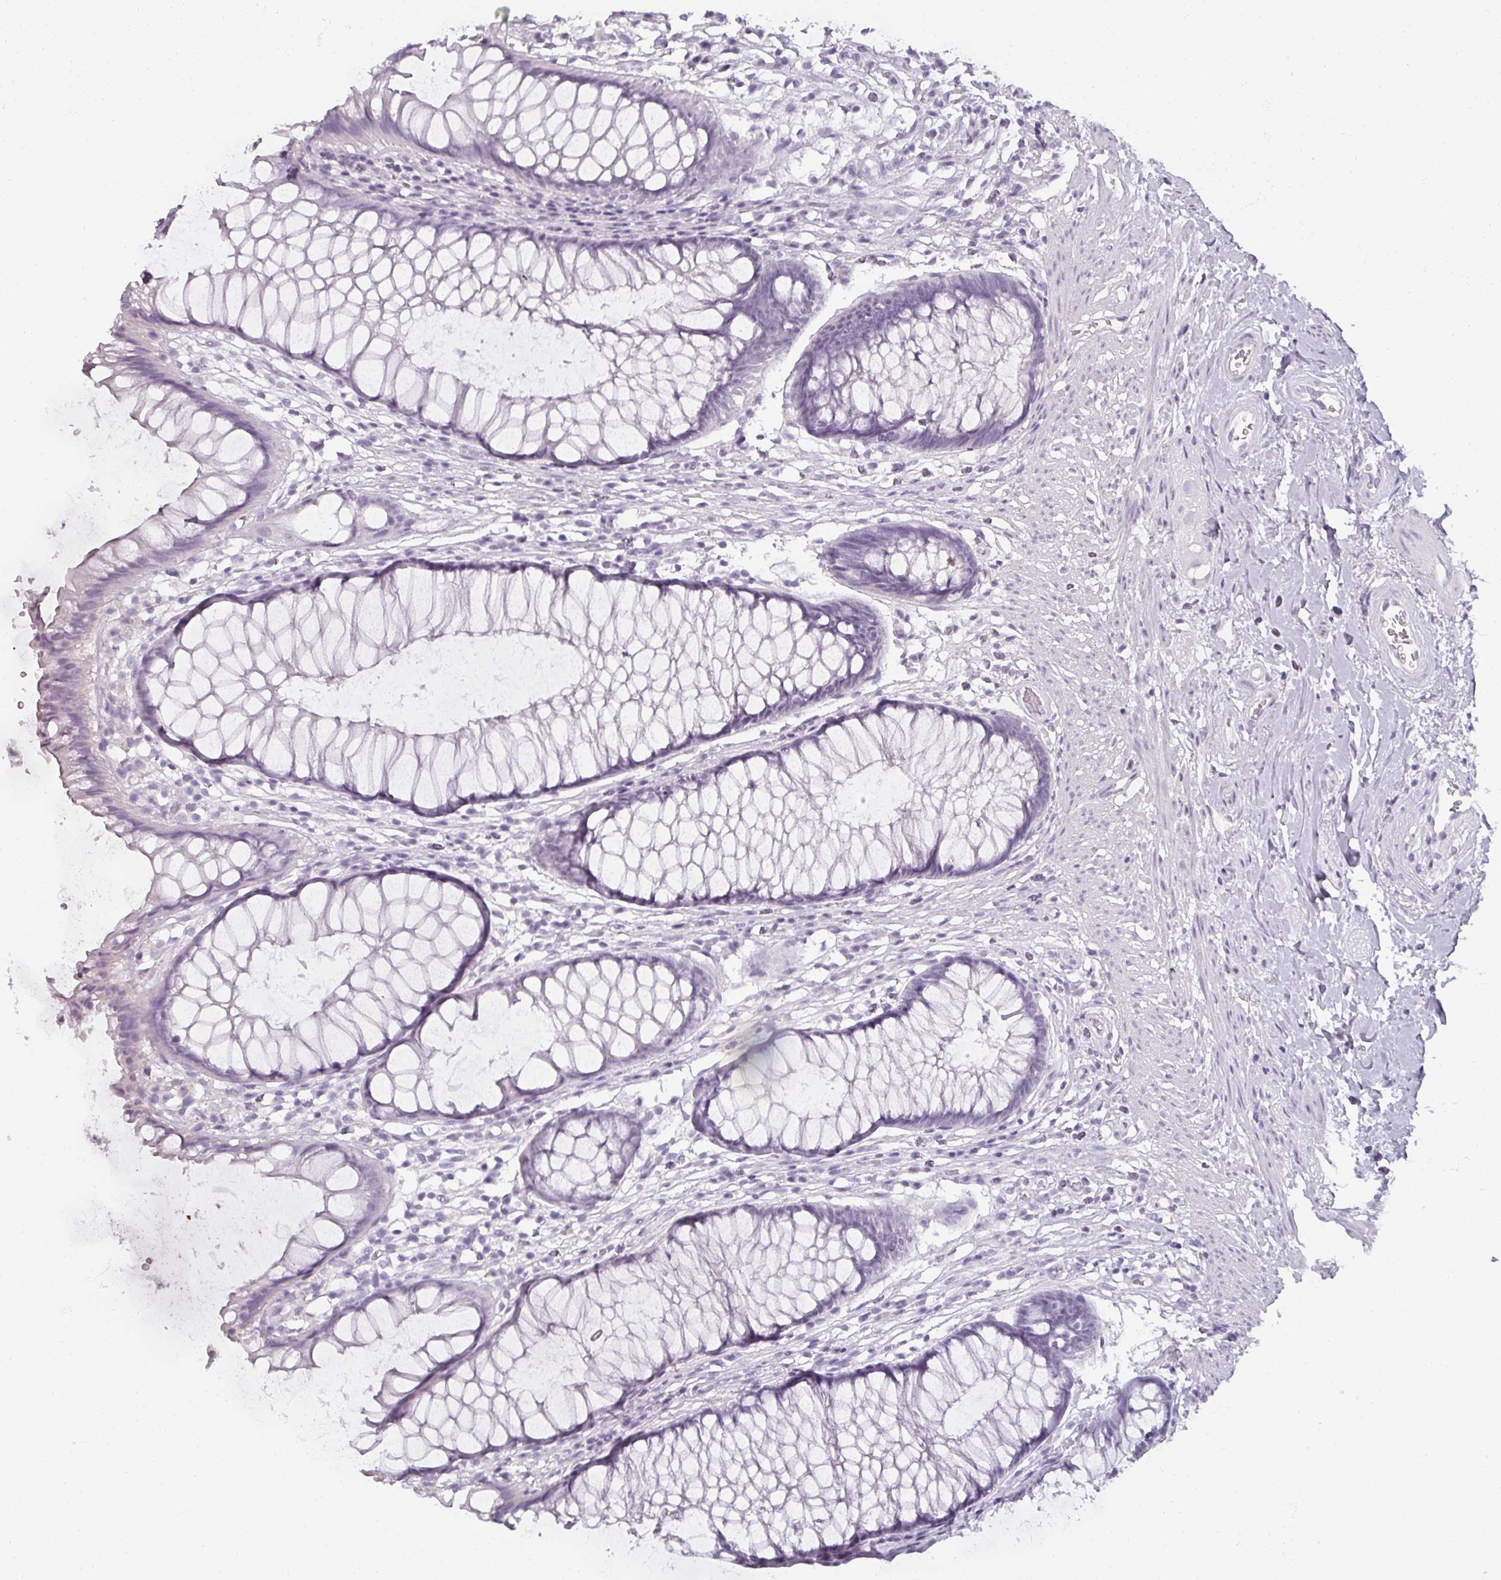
{"staining": {"intensity": "negative", "quantity": "none", "location": "none"}, "tissue": "rectum", "cell_type": "Glandular cells", "image_type": "normal", "snomed": [{"axis": "morphology", "description": "Normal tissue, NOS"}, {"axis": "topography", "description": "Smooth muscle"}, {"axis": "topography", "description": "Rectum"}], "caption": "Immunohistochemical staining of normal human rectum reveals no significant staining in glandular cells.", "gene": "REG3A", "patient": {"sex": "male", "age": 53}}